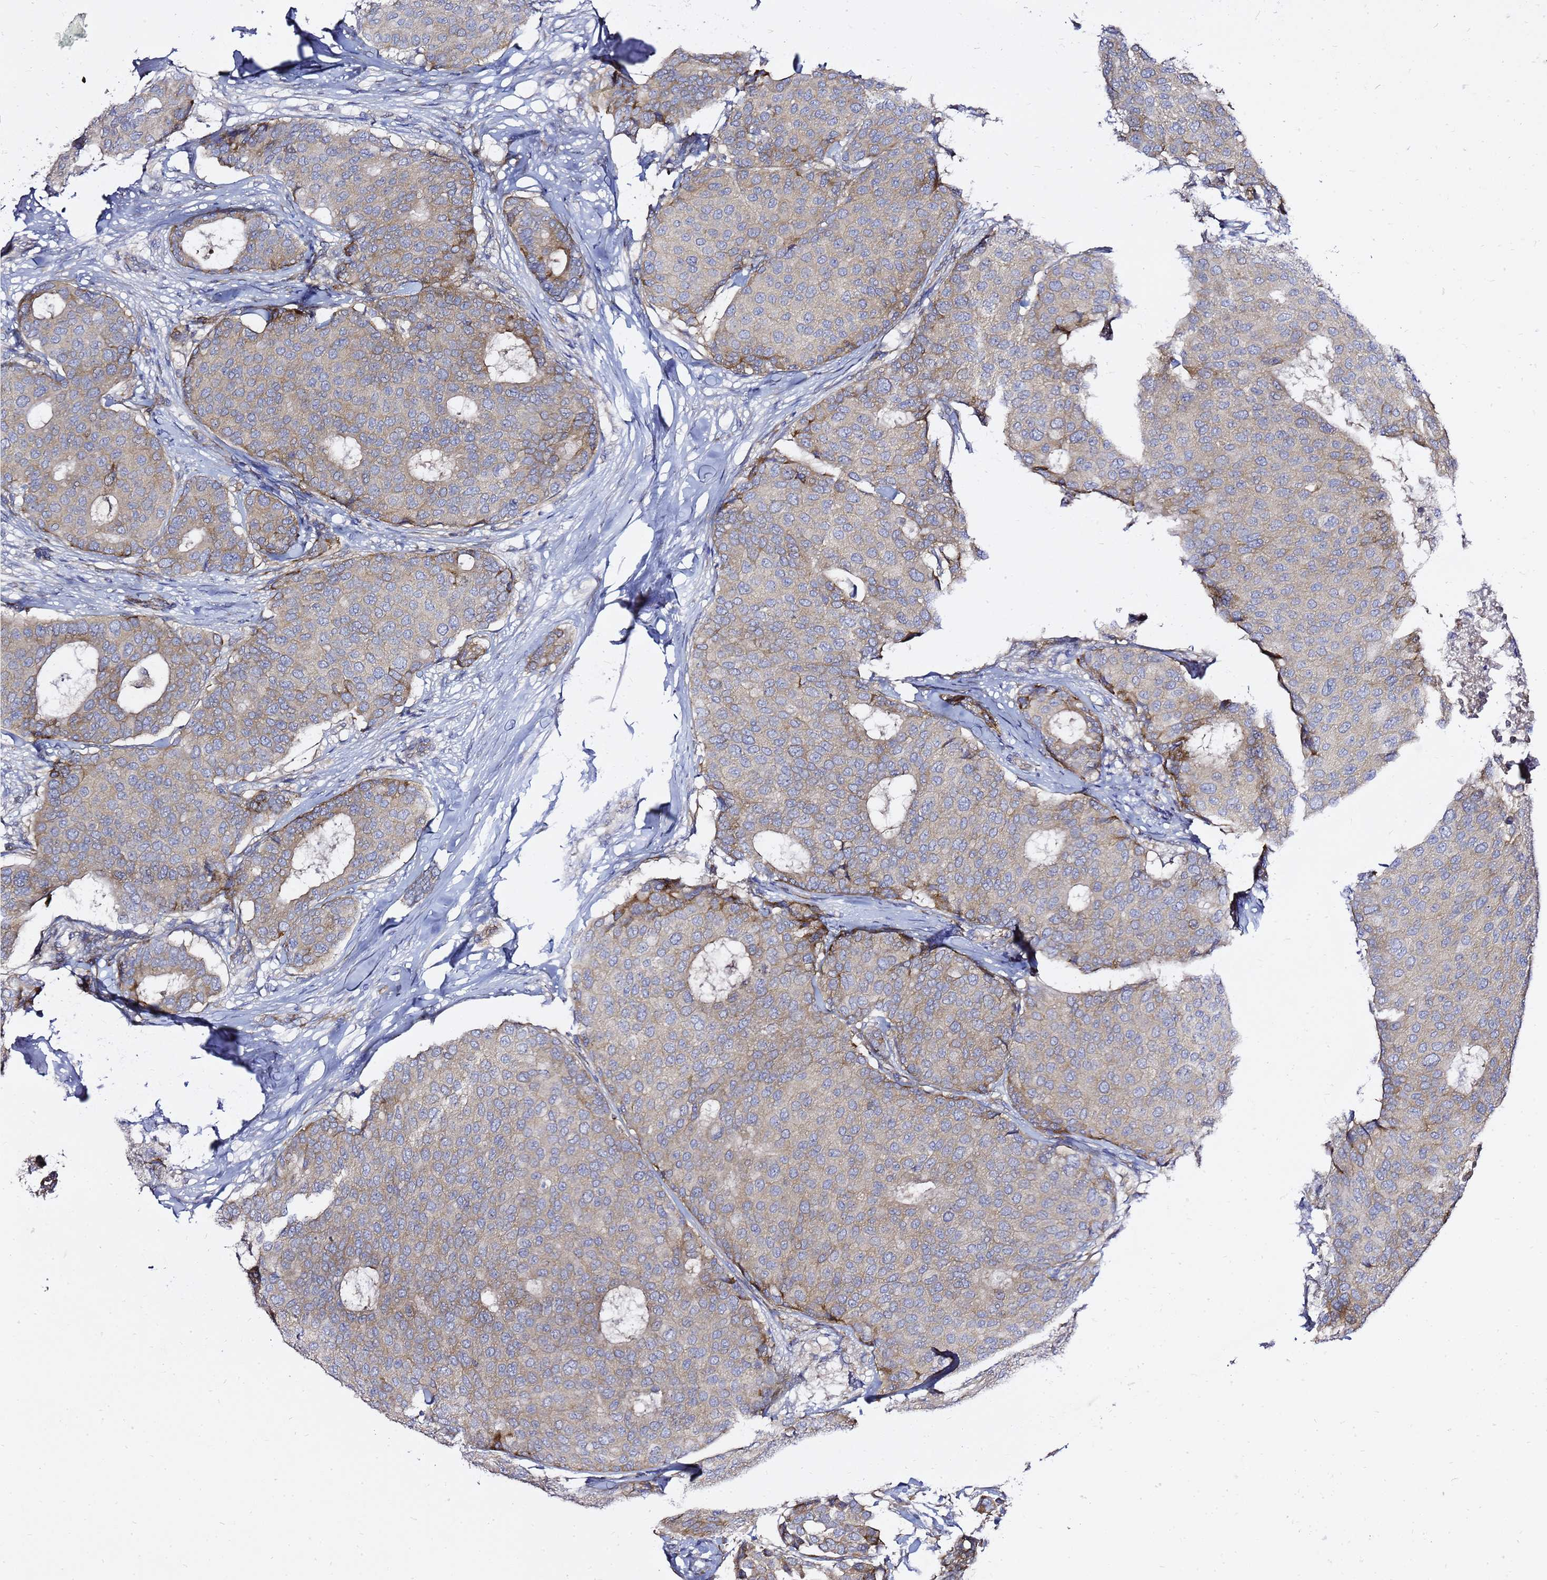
{"staining": {"intensity": "weak", "quantity": "25%-75%", "location": "cytoplasmic/membranous"}, "tissue": "breast cancer", "cell_type": "Tumor cells", "image_type": "cancer", "snomed": [{"axis": "morphology", "description": "Duct carcinoma"}, {"axis": "topography", "description": "Breast"}], "caption": "Immunohistochemical staining of breast cancer (intraductal carcinoma) shows low levels of weak cytoplasmic/membranous staining in about 25%-75% of tumor cells. (Brightfield microscopy of DAB IHC at high magnification).", "gene": "MON1B", "patient": {"sex": "female", "age": 75}}